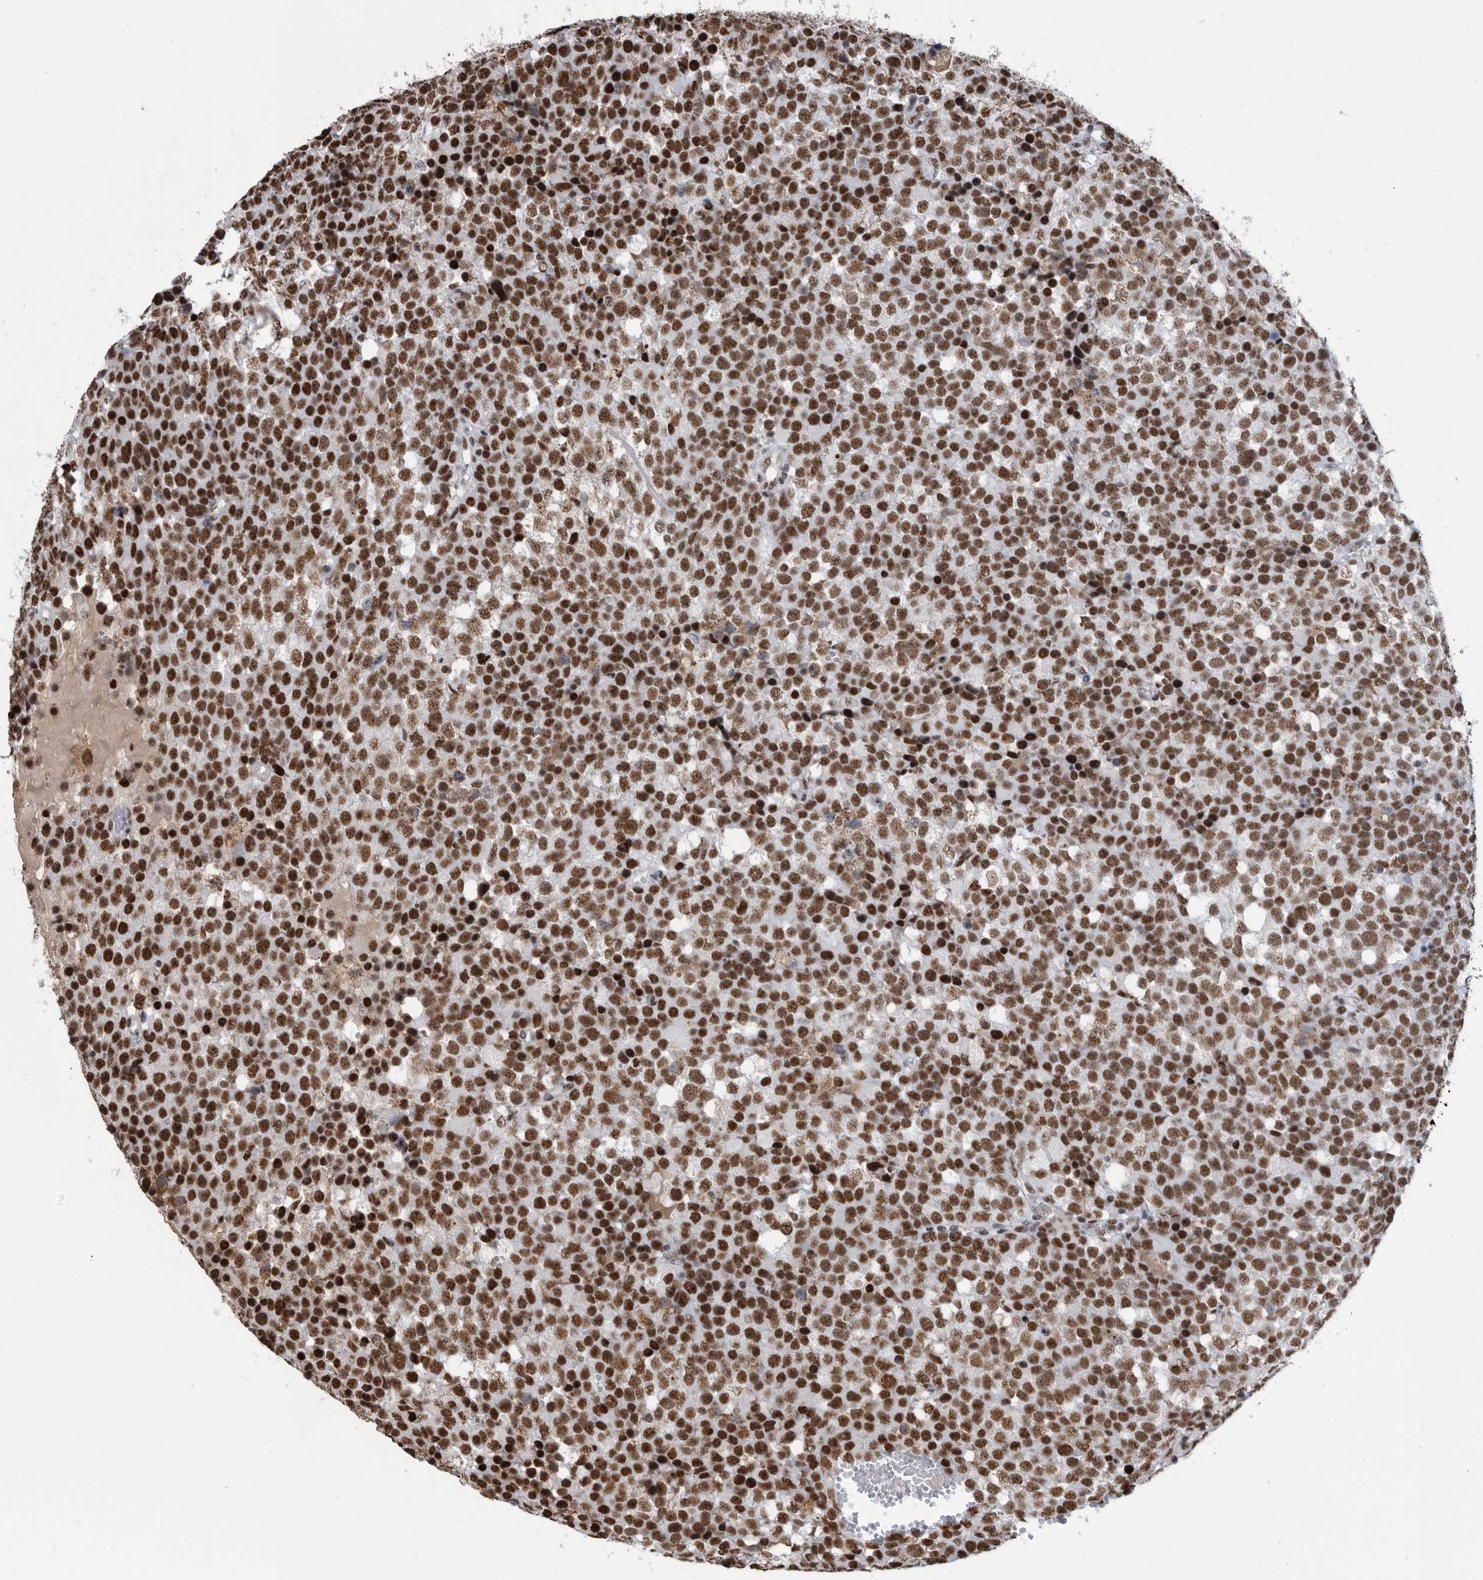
{"staining": {"intensity": "strong", "quantity": ">75%", "location": "nuclear"}, "tissue": "testis cancer", "cell_type": "Tumor cells", "image_type": "cancer", "snomed": [{"axis": "morphology", "description": "Seminoma, NOS"}, {"axis": "topography", "description": "Testis"}], "caption": "Tumor cells exhibit strong nuclear expression in about >75% of cells in testis seminoma. (DAB (3,3'-diaminobenzidine) IHC with brightfield microscopy, high magnification).", "gene": "SF3A1", "patient": {"sex": "male", "age": 71}}